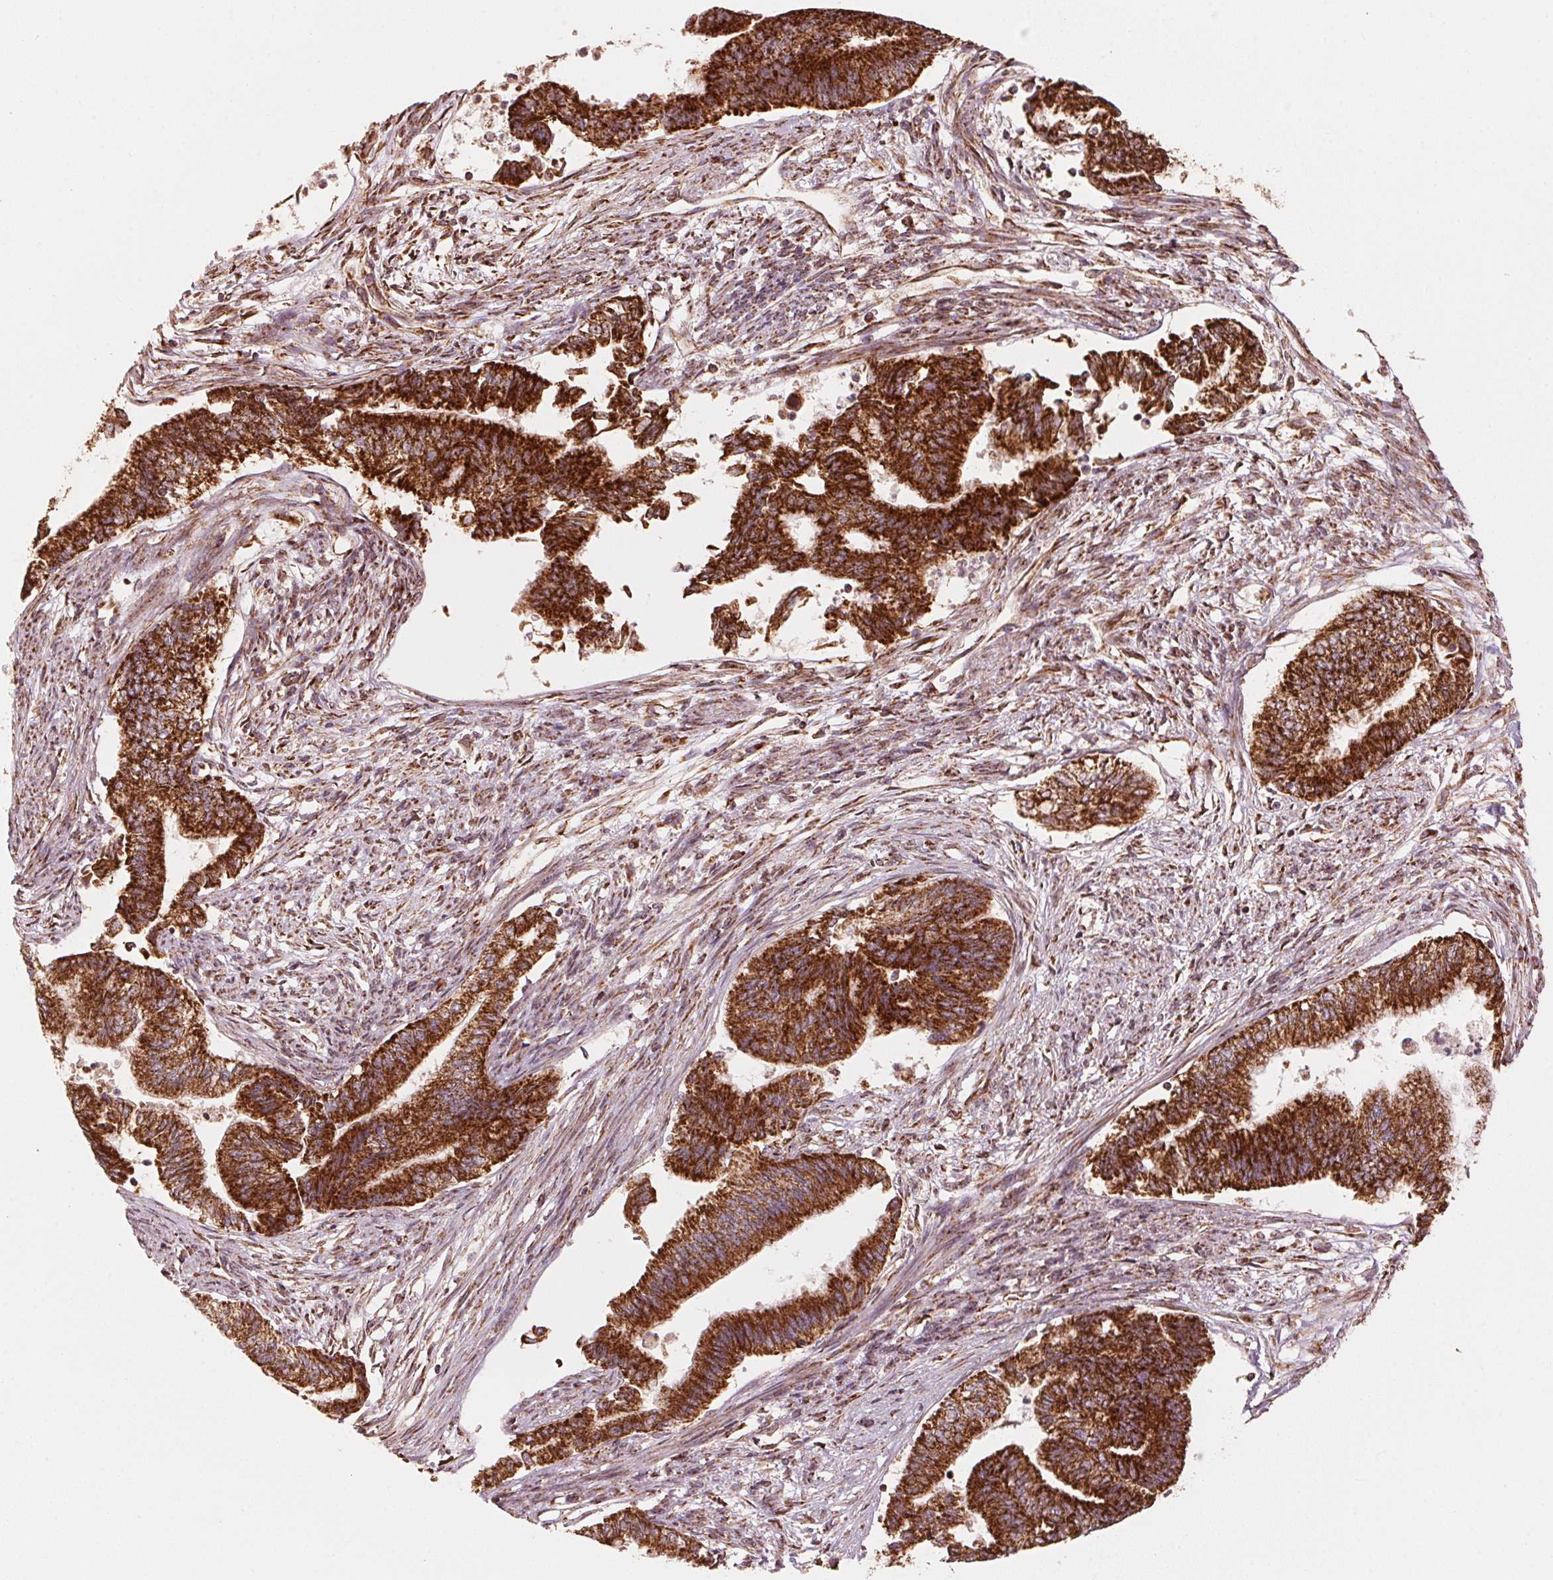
{"staining": {"intensity": "strong", "quantity": ">75%", "location": "cytoplasmic/membranous"}, "tissue": "endometrial cancer", "cell_type": "Tumor cells", "image_type": "cancer", "snomed": [{"axis": "morphology", "description": "Adenocarcinoma, NOS"}, {"axis": "topography", "description": "Endometrium"}], "caption": "DAB (3,3'-diaminobenzidine) immunohistochemical staining of human endometrial adenocarcinoma reveals strong cytoplasmic/membranous protein positivity in about >75% of tumor cells.", "gene": "TOMM70", "patient": {"sex": "female", "age": 65}}